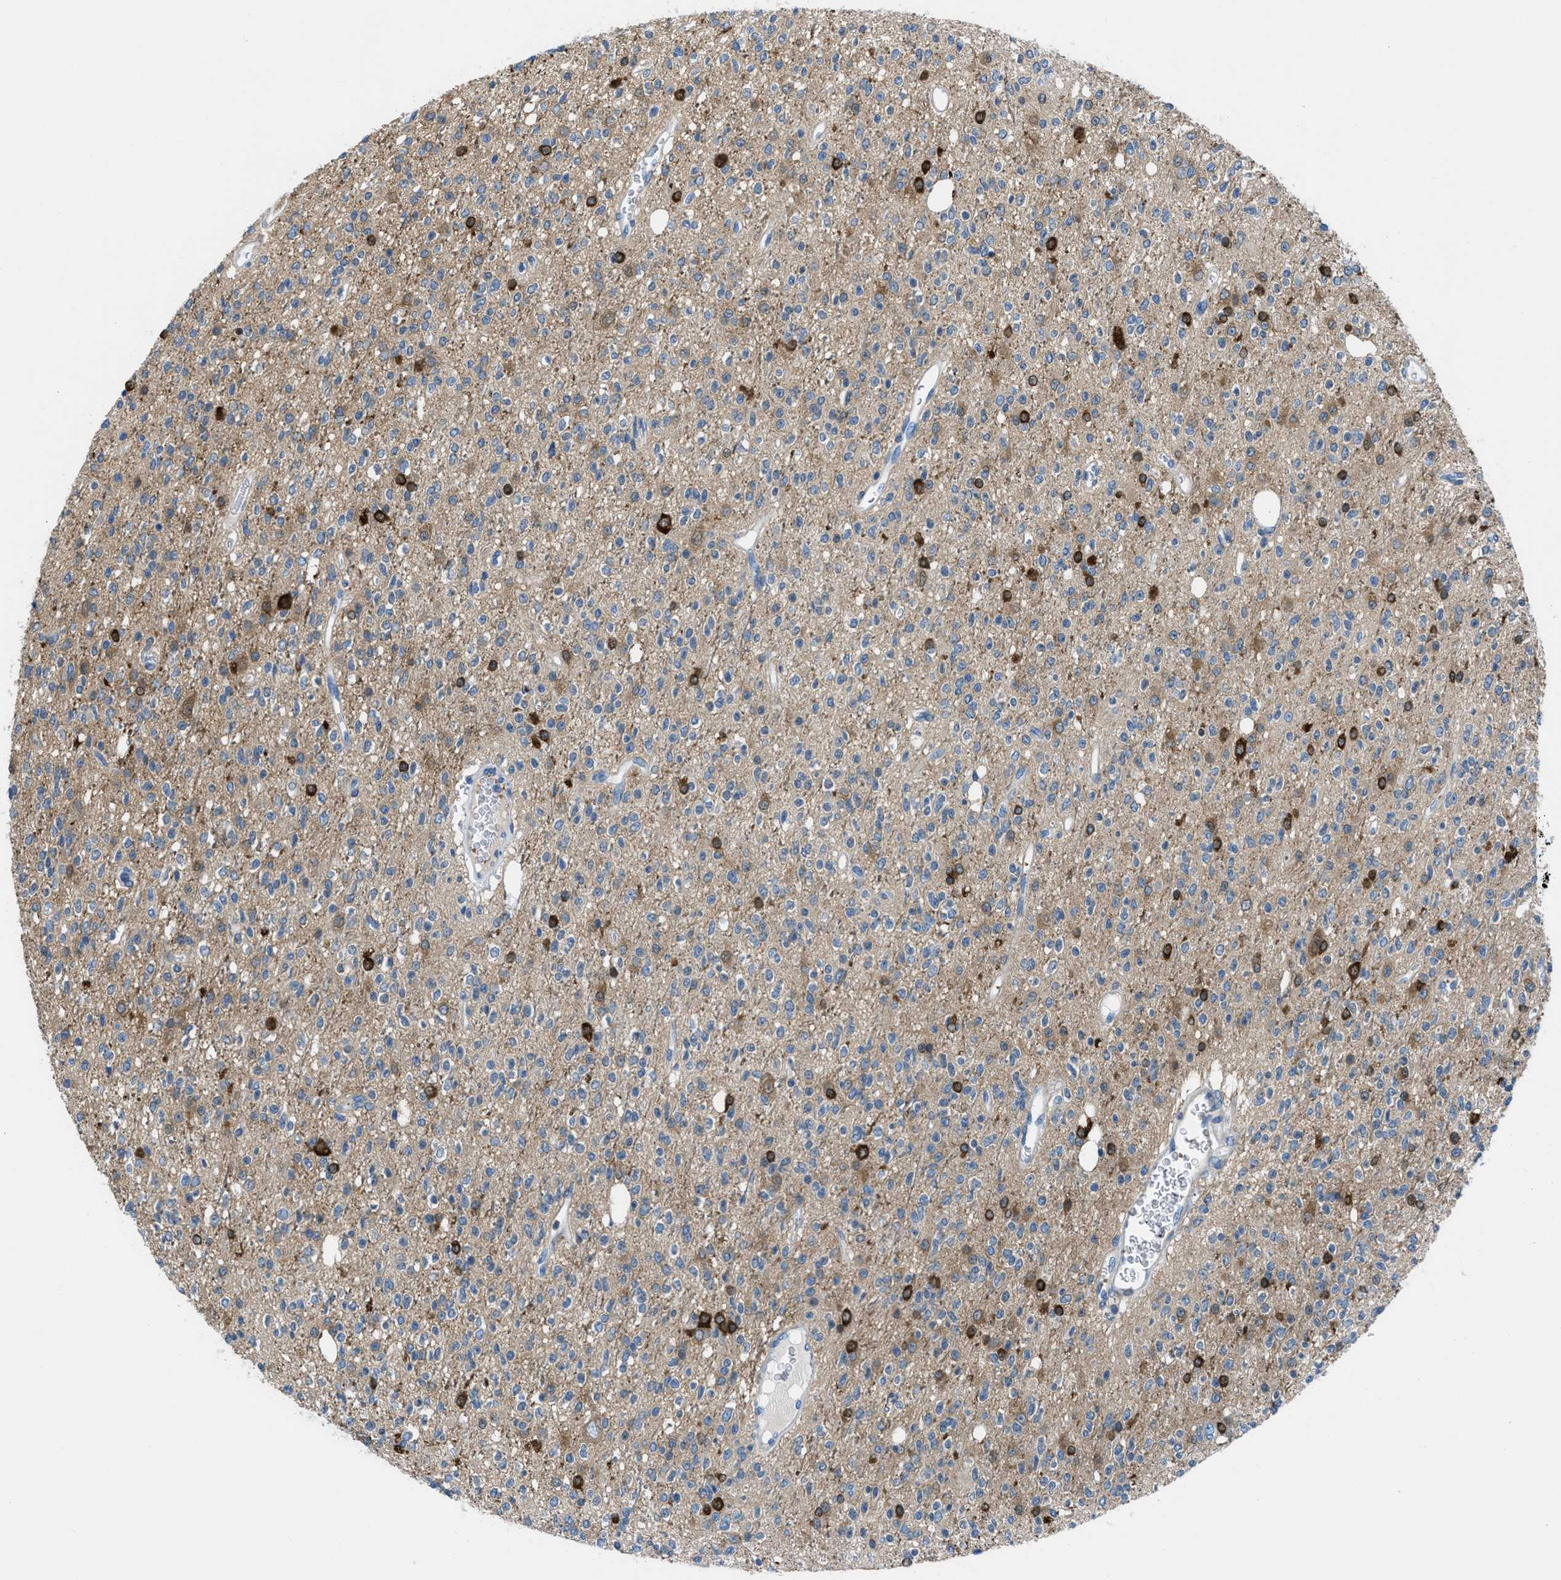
{"staining": {"intensity": "strong", "quantity": "<25%", "location": "cytoplasmic/membranous"}, "tissue": "glioma", "cell_type": "Tumor cells", "image_type": "cancer", "snomed": [{"axis": "morphology", "description": "Glioma, malignant, High grade"}, {"axis": "topography", "description": "pancreas cauda"}], "caption": "Immunohistochemistry (IHC) (DAB) staining of human malignant glioma (high-grade) demonstrates strong cytoplasmic/membranous protein positivity in about <25% of tumor cells. (Stains: DAB (3,3'-diaminobenzidine) in brown, nuclei in blue, Microscopy: brightfield microscopy at high magnification).", "gene": "MAPRE2", "patient": {"sex": "male", "age": 60}}